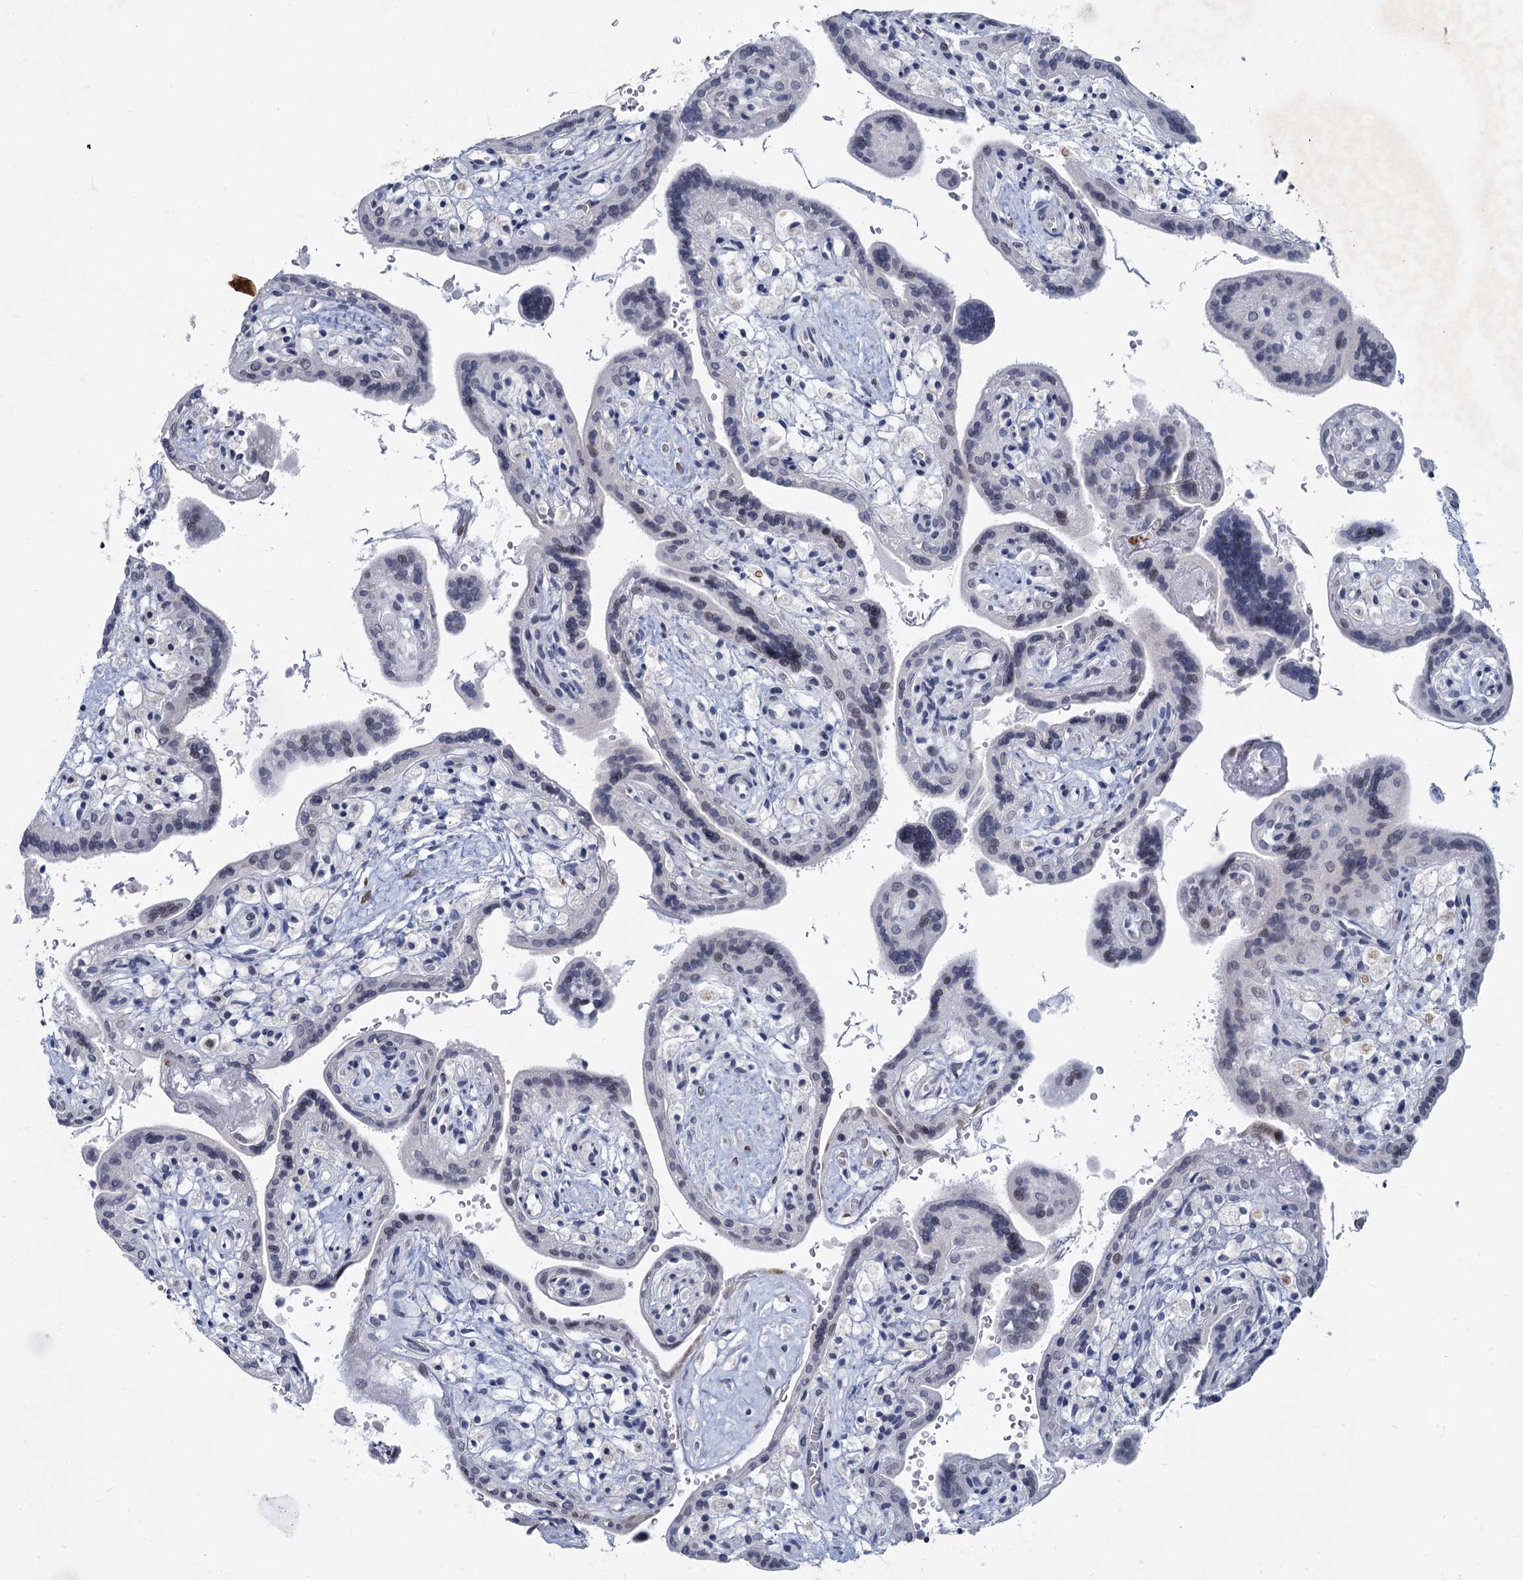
{"staining": {"intensity": "weak", "quantity": "25%-75%", "location": "nuclear"}, "tissue": "placenta", "cell_type": "Trophoblastic cells", "image_type": "normal", "snomed": [{"axis": "morphology", "description": "Normal tissue, NOS"}, {"axis": "topography", "description": "Placenta"}], "caption": "This is a photomicrograph of IHC staining of unremarkable placenta, which shows weak positivity in the nuclear of trophoblastic cells.", "gene": "PRSS35", "patient": {"sex": "female", "age": 37}}